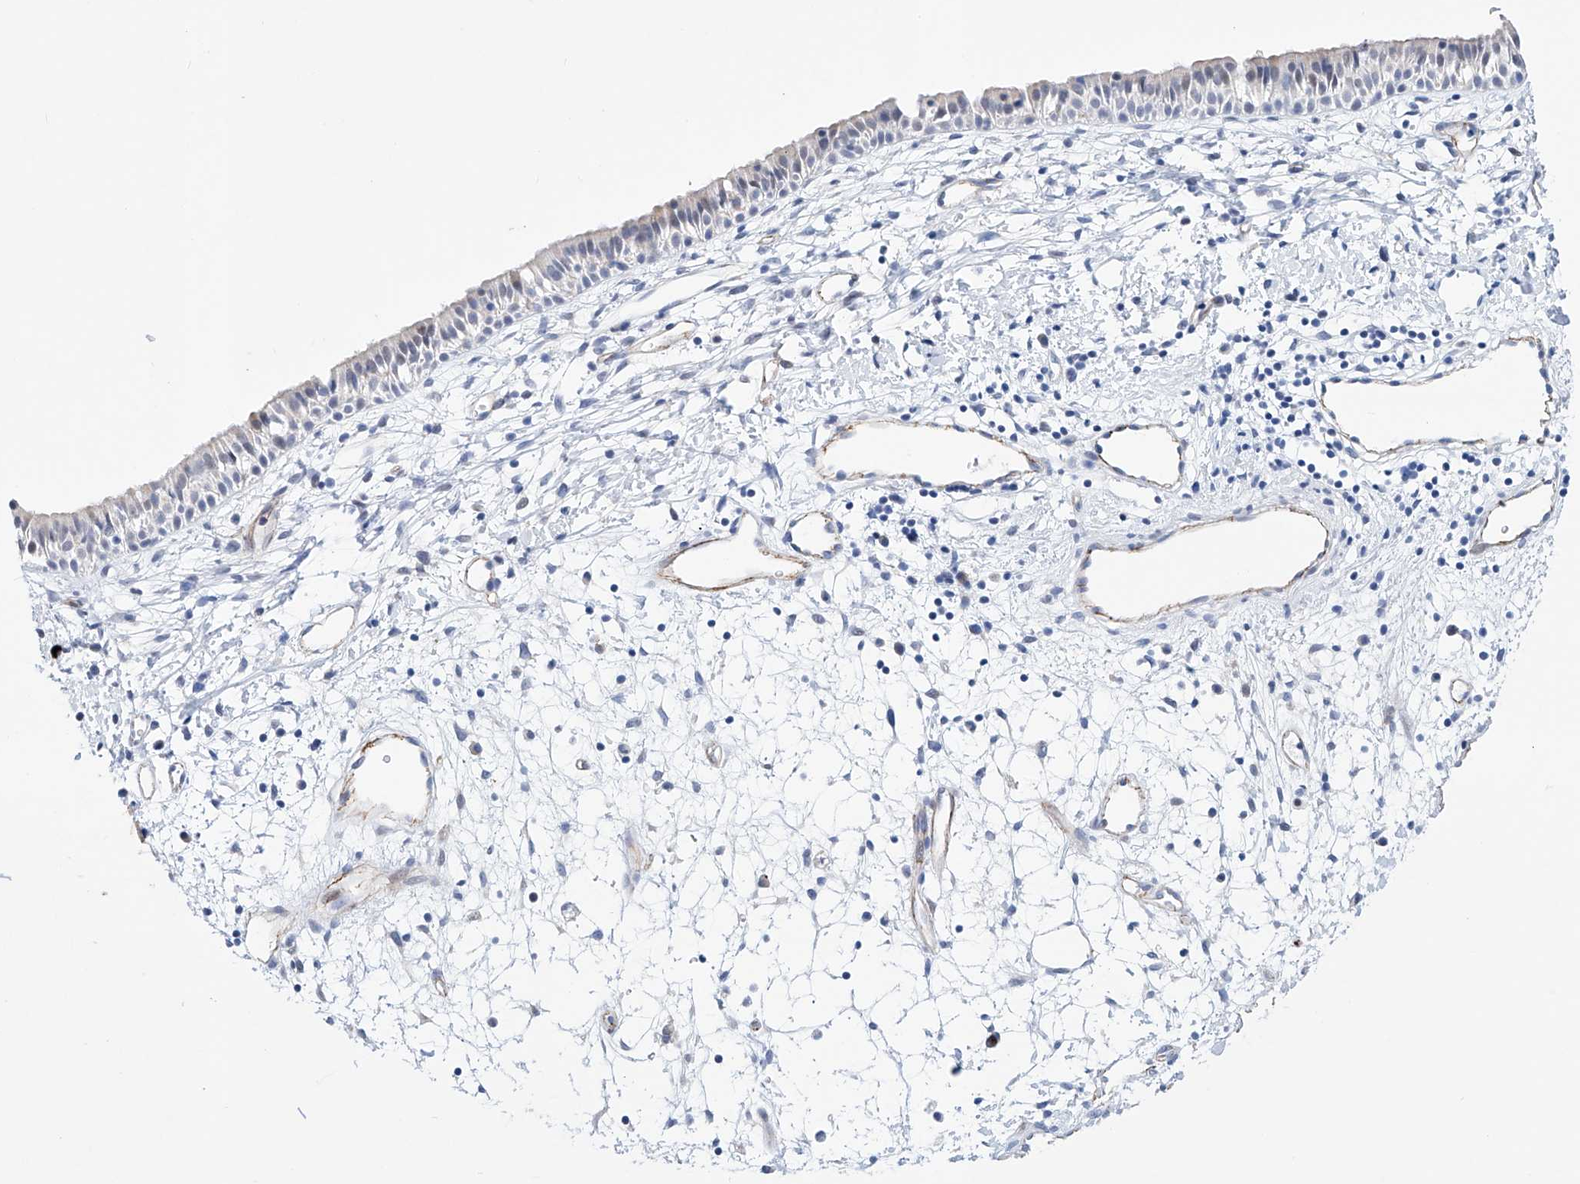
{"staining": {"intensity": "negative", "quantity": "none", "location": "none"}, "tissue": "nasopharynx", "cell_type": "Respiratory epithelial cells", "image_type": "normal", "snomed": [{"axis": "morphology", "description": "Normal tissue, NOS"}, {"axis": "topography", "description": "Nasopharynx"}], "caption": "A micrograph of human nasopharynx is negative for staining in respiratory epithelial cells. (Immunohistochemistry (ihc), brightfield microscopy, high magnification).", "gene": "ETV7", "patient": {"sex": "male", "age": 22}}